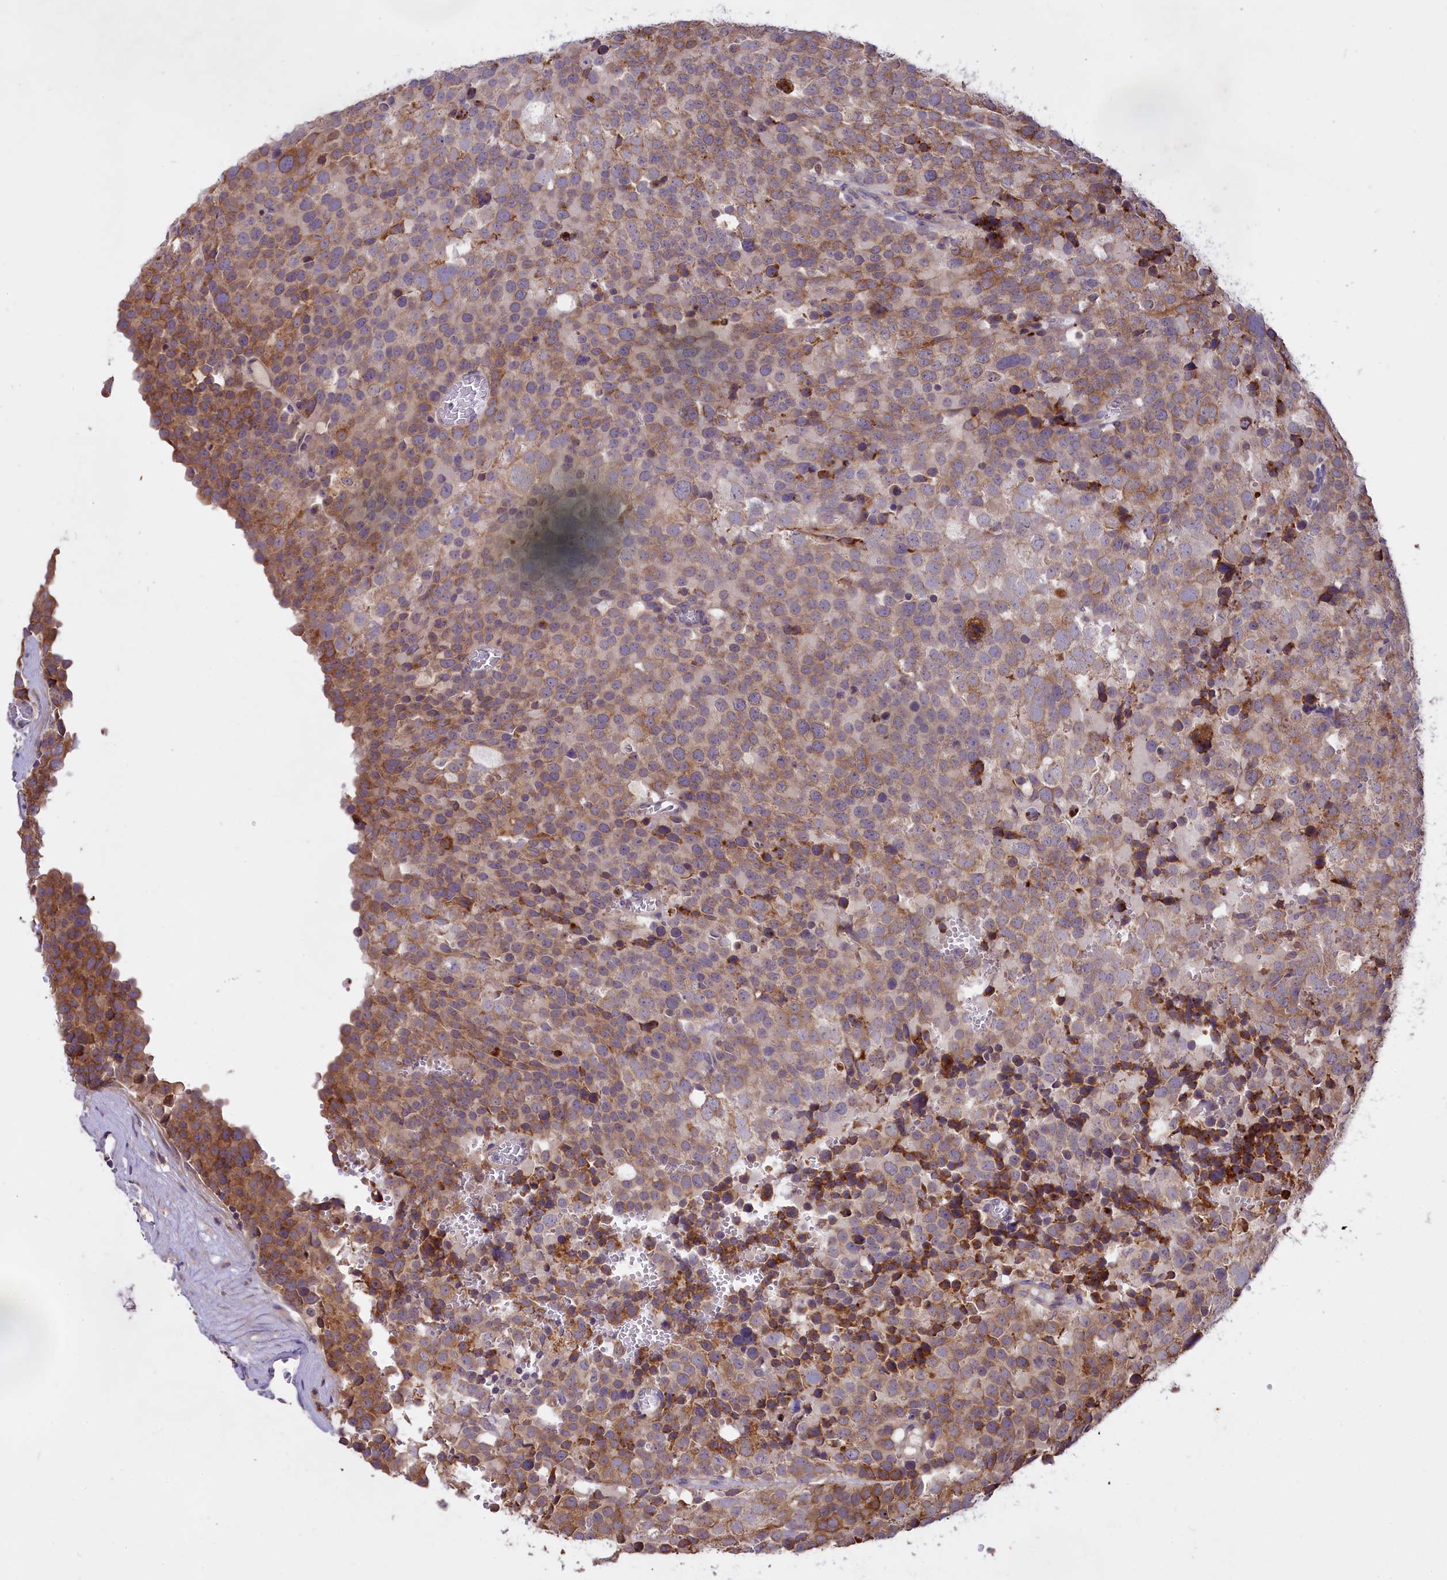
{"staining": {"intensity": "moderate", "quantity": ">75%", "location": "cytoplasmic/membranous"}, "tissue": "testis cancer", "cell_type": "Tumor cells", "image_type": "cancer", "snomed": [{"axis": "morphology", "description": "Seminoma, NOS"}, {"axis": "topography", "description": "Testis"}], "caption": "Testis seminoma was stained to show a protein in brown. There is medium levels of moderate cytoplasmic/membranous expression in approximately >75% of tumor cells.", "gene": "MEMO1", "patient": {"sex": "male", "age": 71}}